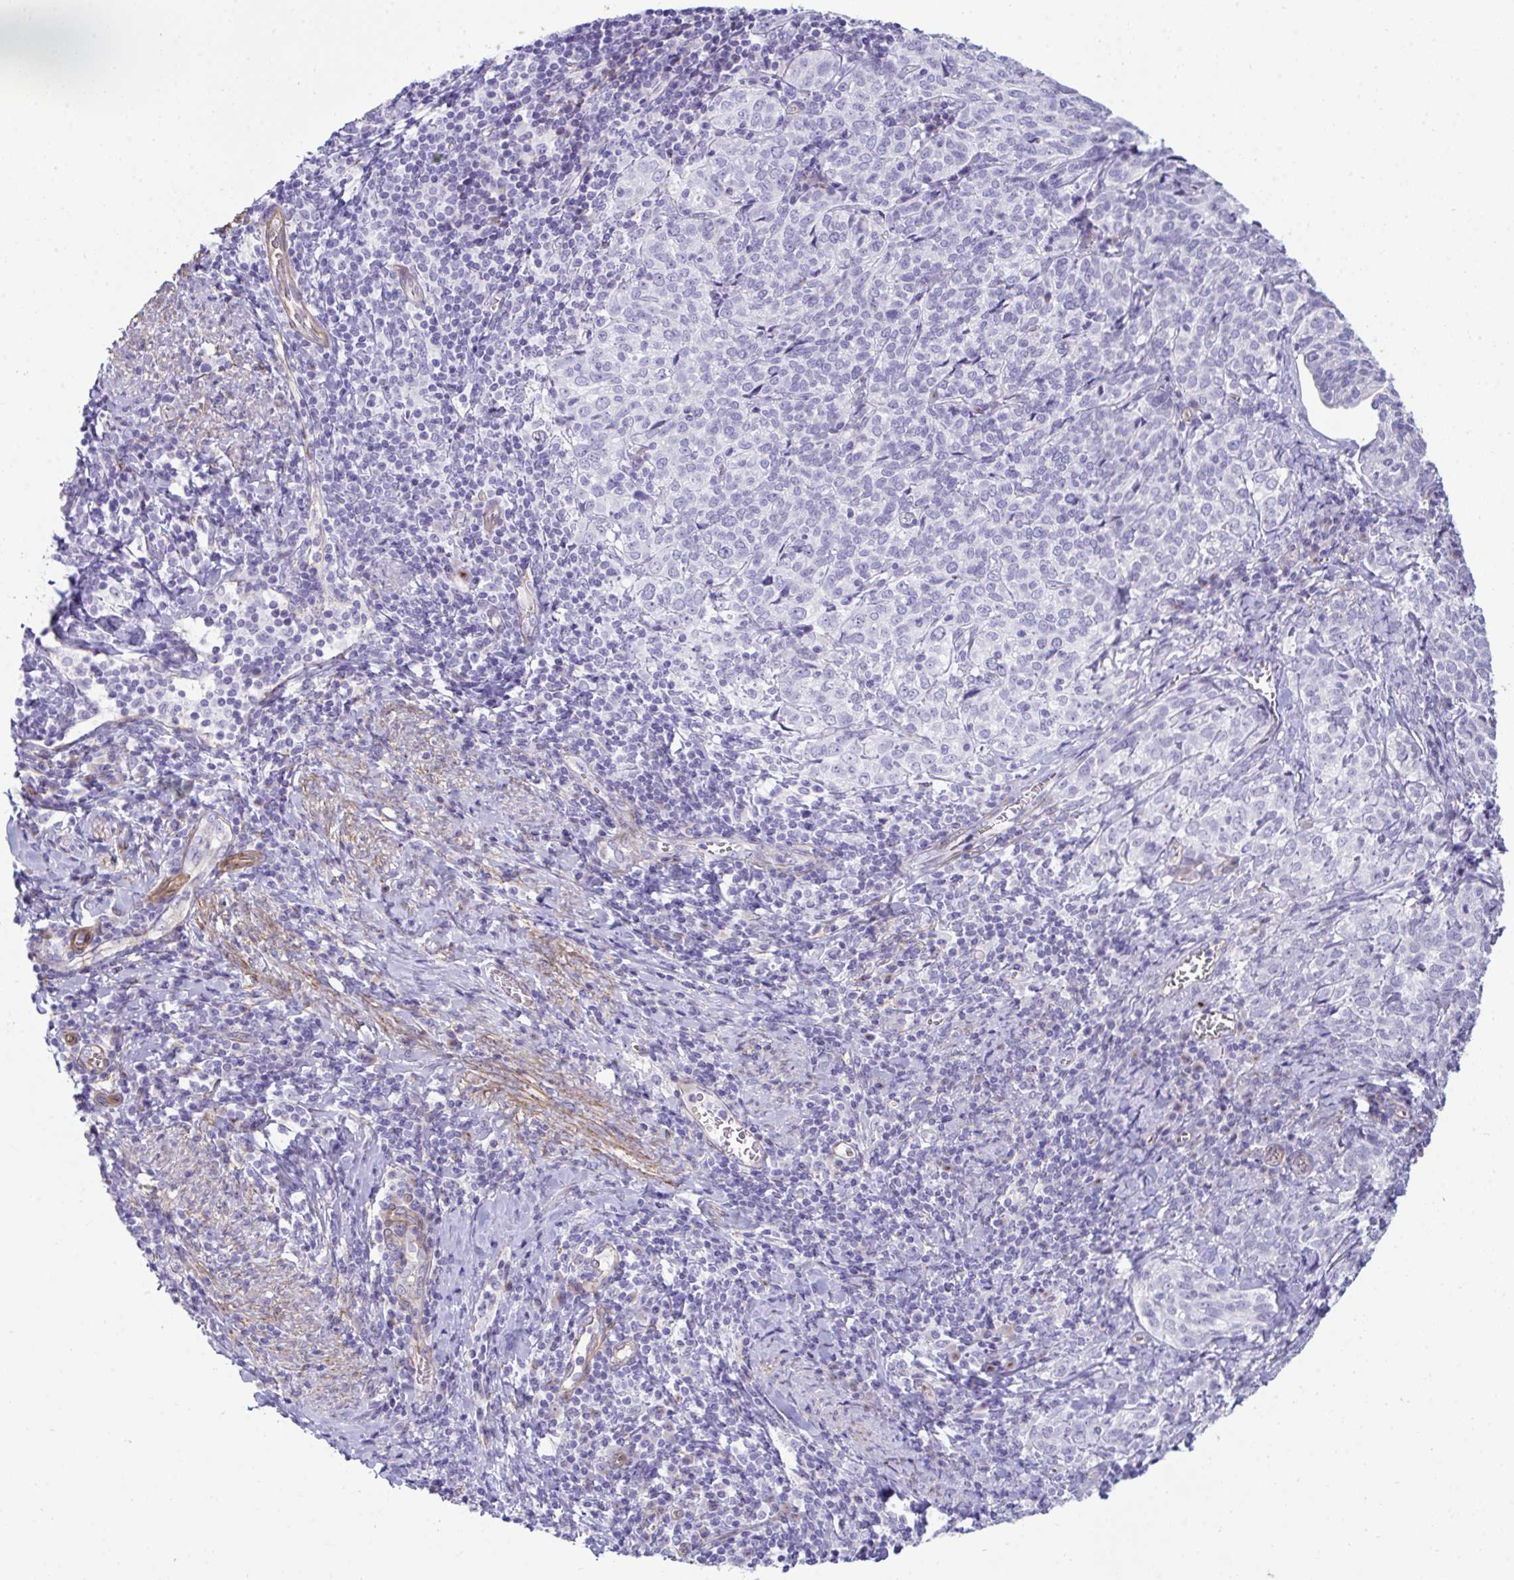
{"staining": {"intensity": "negative", "quantity": "none", "location": "none"}, "tissue": "cervical cancer", "cell_type": "Tumor cells", "image_type": "cancer", "snomed": [{"axis": "morphology", "description": "Normal tissue, NOS"}, {"axis": "morphology", "description": "Squamous cell carcinoma, NOS"}, {"axis": "topography", "description": "Vagina"}, {"axis": "topography", "description": "Cervix"}], "caption": "This is a image of IHC staining of cervical cancer, which shows no expression in tumor cells.", "gene": "UBL3", "patient": {"sex": "female", "age": 45}}